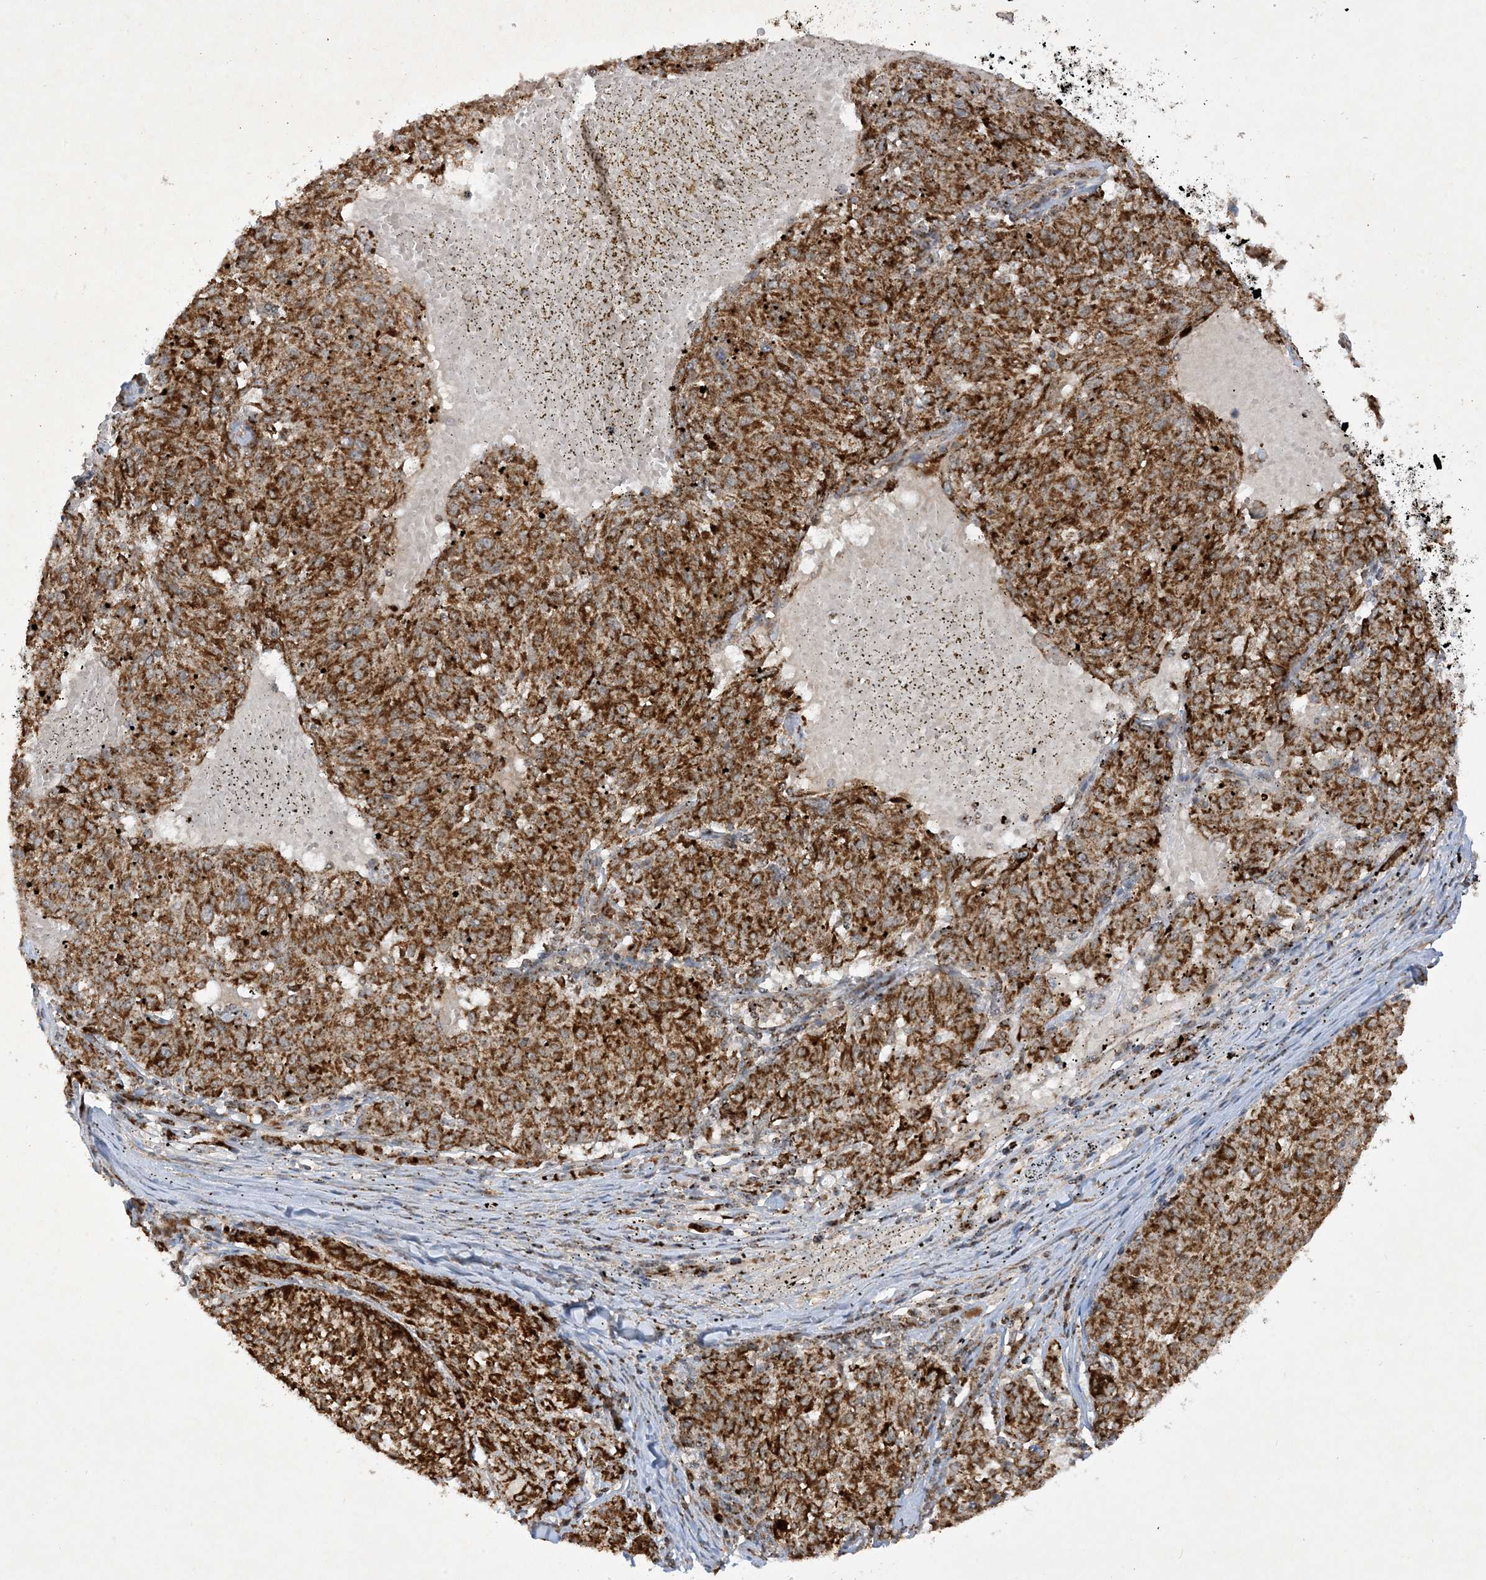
{"staining": {"intensity": "strong", "quantity": ">75%", "location": "cytoplasmic/membranous"}, "tissue": "melanoma", "cell_type": "Tumor cells", "image_type": "cancer", "snomed": [{"axis": "morphology", "description": "Malignant melanoma, NOS"}, {"axis": "topography", "description": "Skin"}], "caption": "A high-resolution photomicrograph shows IHC staining of malignant melanoma, which shows strong cytoplasmic/membranous staining in approximately >75% of tumor cells. Immunohistochemistry stains the protein of interest in brown and the nuclei are stained blue.", "gene": "NDUFAF3", "patient": {"sex": "female", "age": 72}}